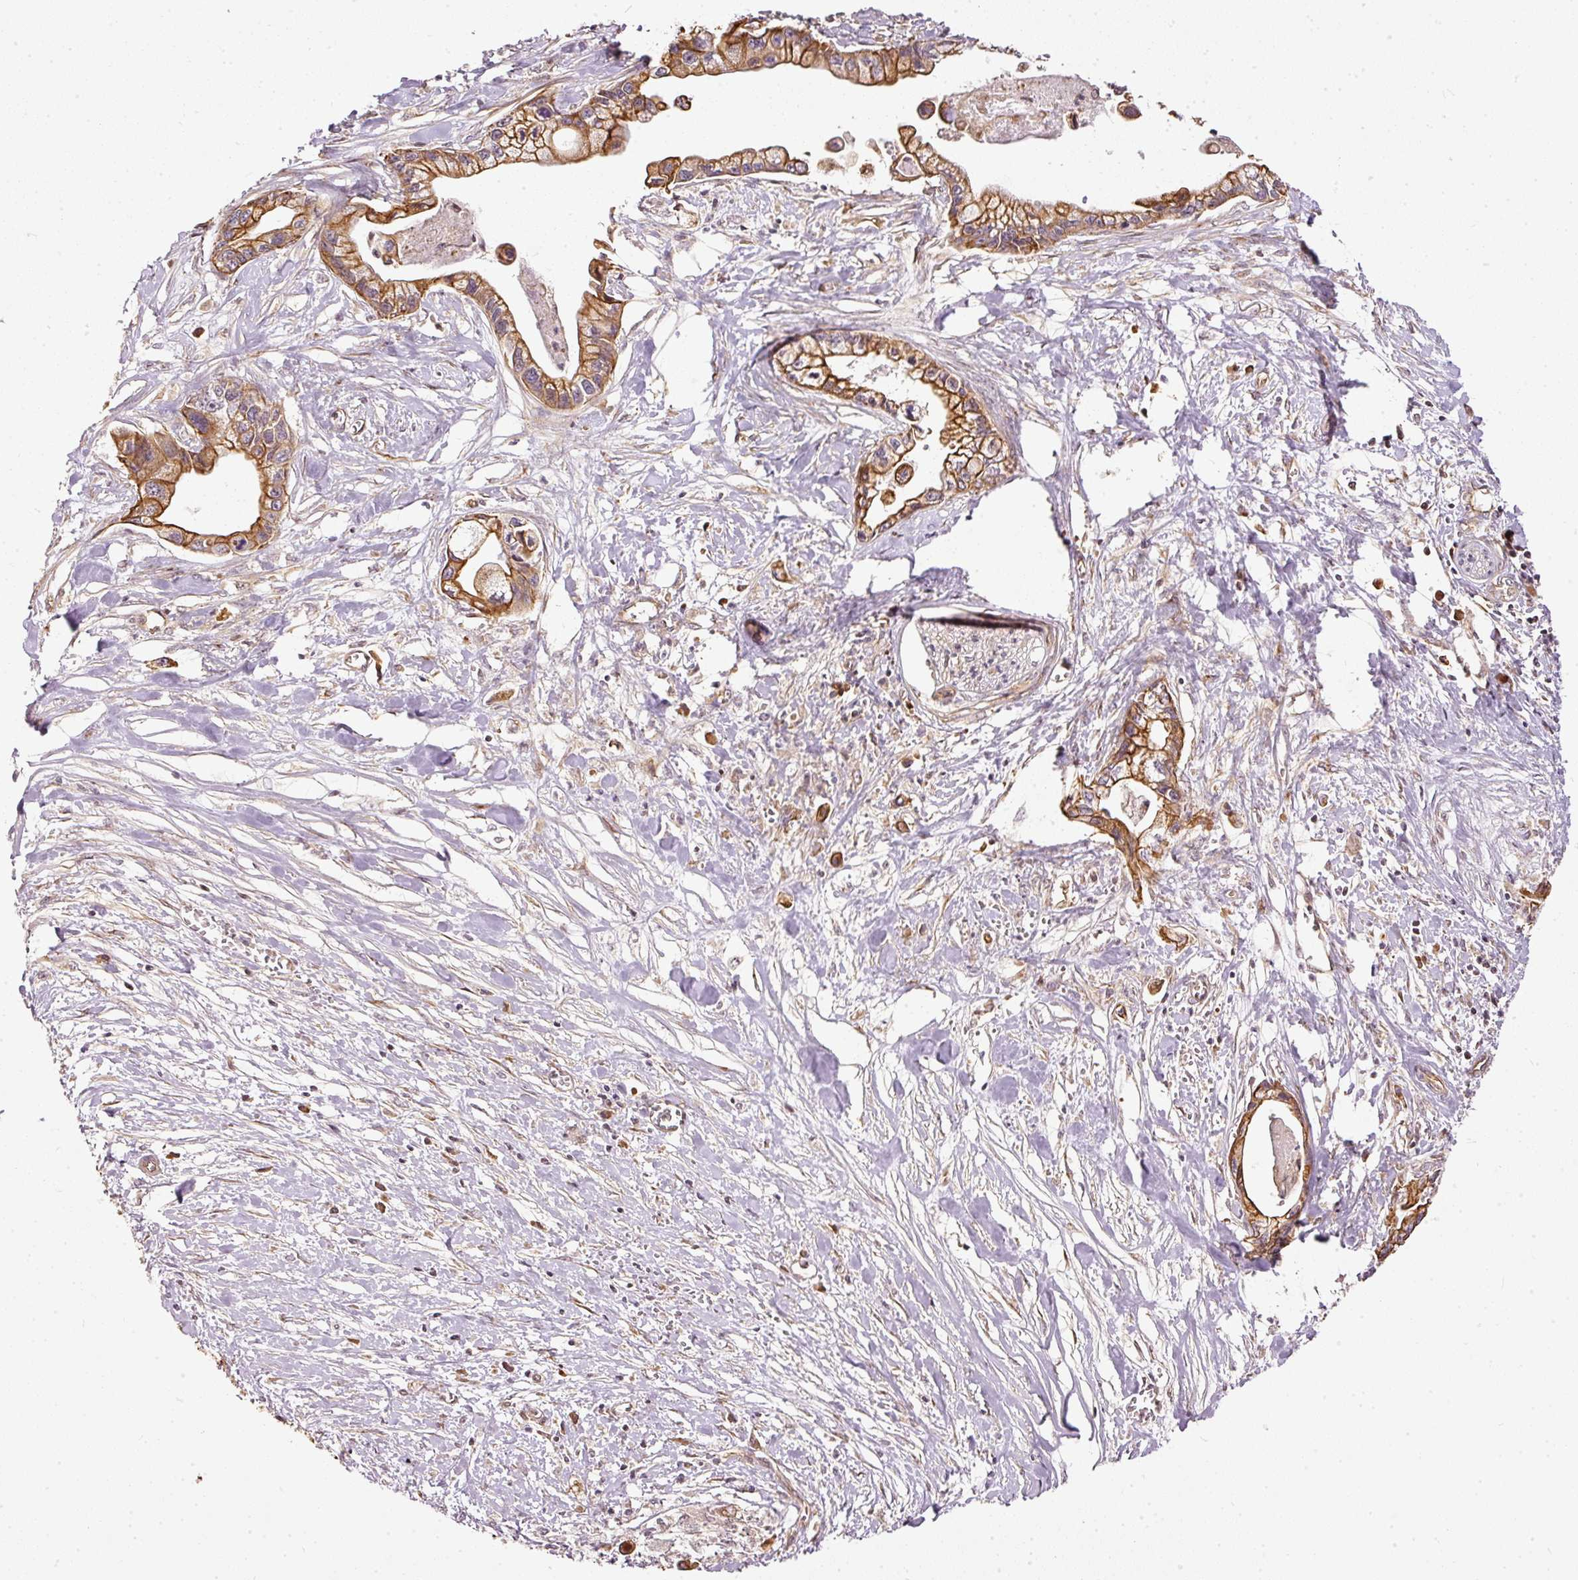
{"staining": {"intensity": "strong", "quantity": ">75%", "location": "cytoplasmic/membranous"}, "tissue": "pancreatic cancer", "cell_type": "Tumor cells", "image_type": "cancer", "snomed": [{"axis": "morphology", "description": "Adenocarcinoma, NOS"}, {"axis": "topography", "description": "Pancreas"}], "caption": "Approximately >75% of tumor cells in adenocarcinoma (pancreatic) demonstrate strong cytoplasmic/membranous protein staining as visualized by brown immunohistochemical staining.", "gene": "MIF4GD", "patient": {"sex": "male", "age": 61}}